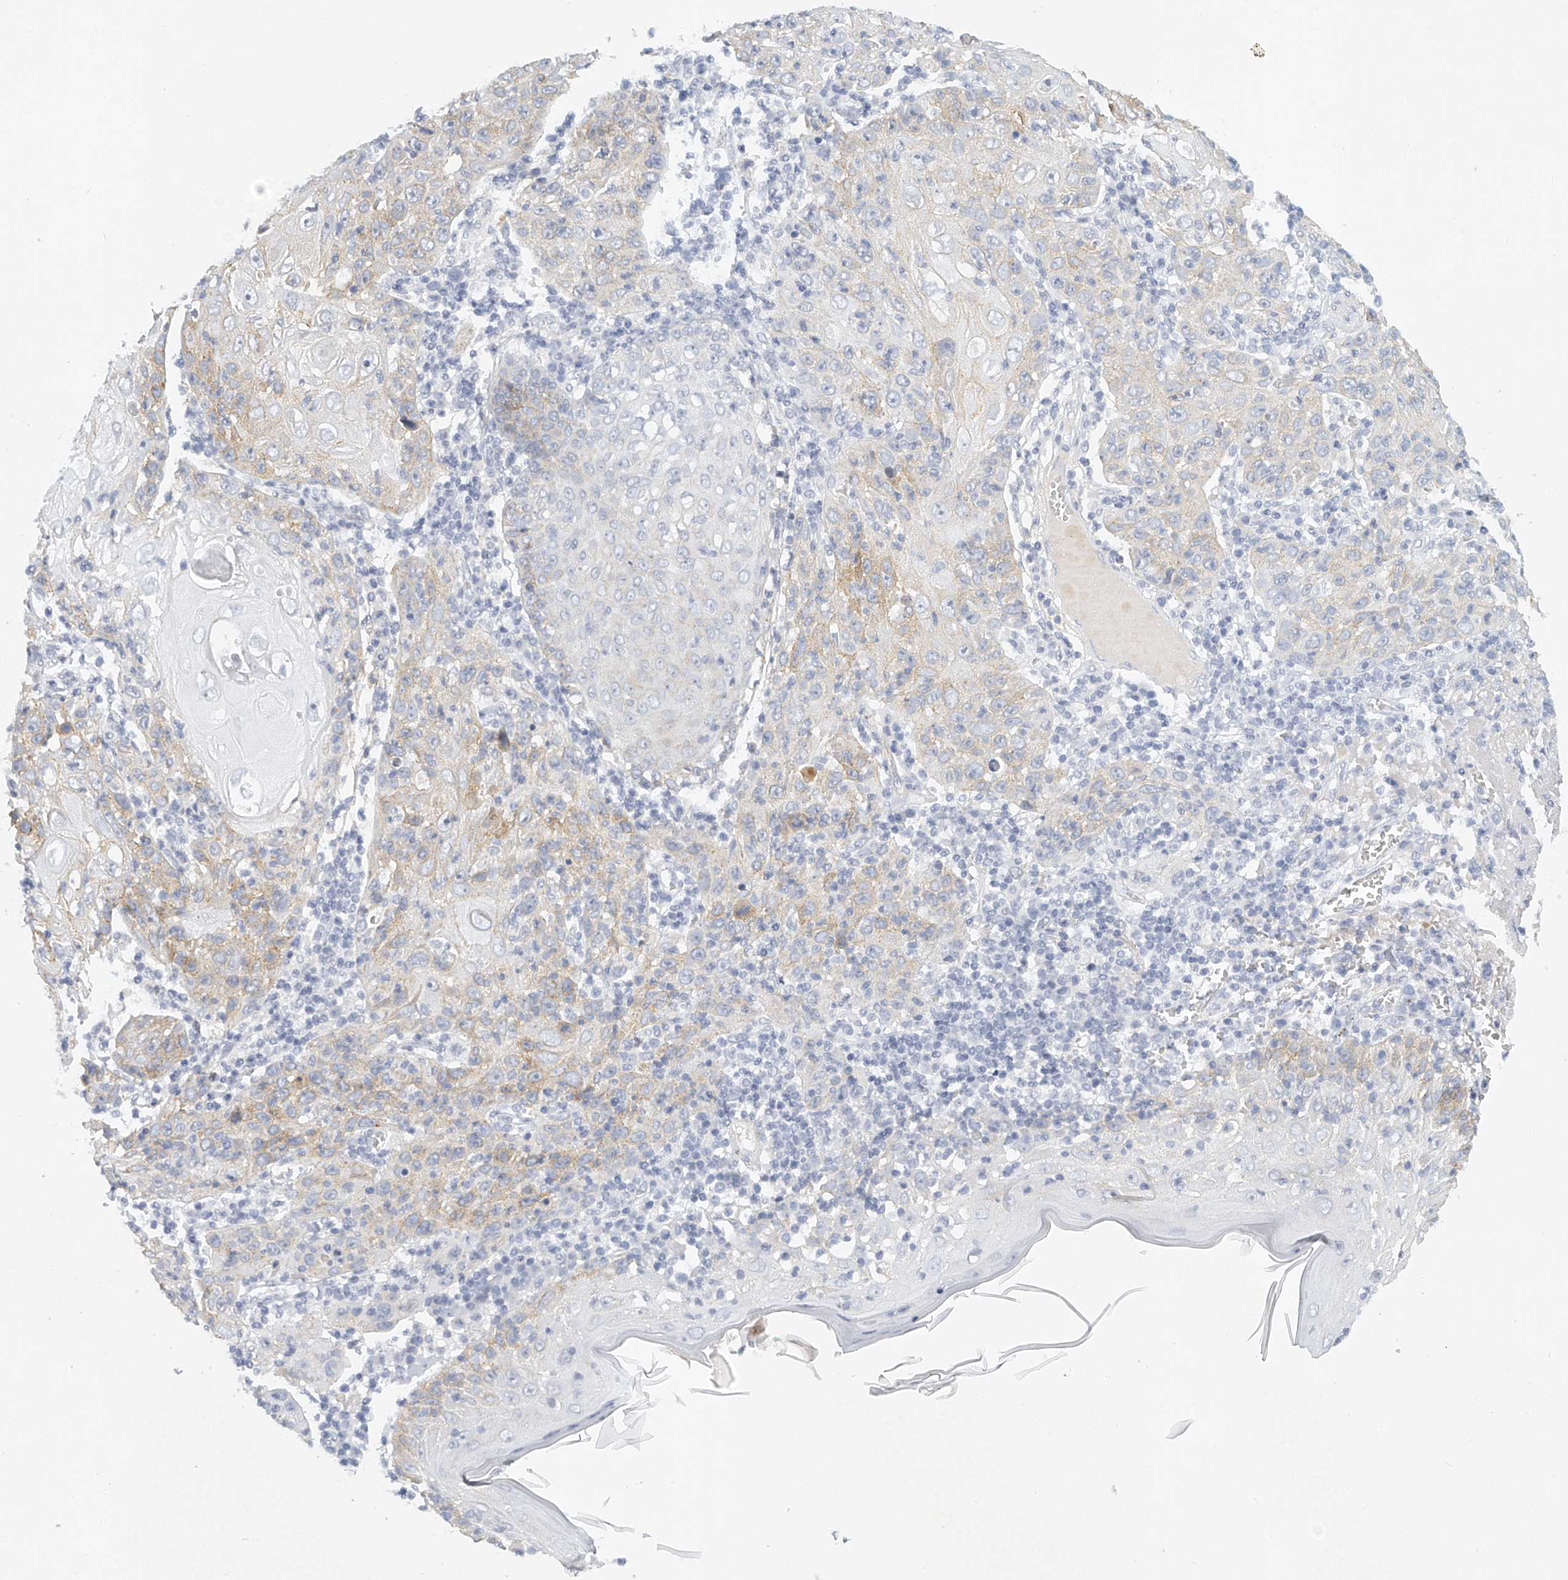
{"staining": {"intensity": "weak", "quantity": "<25%", "location": "cytoplasmic/membranous"}, "tissue": "skin cancer", "cell_type": "Tumor cells", "image_type": "cancer", "snomed": [{"axis": "morphology", "description": "Squamous cell carcinoma, NOS"}, {"axis": "topography", "description": "Skin"}], "caption": "An immunohistochemistry (IHC) micrograph of skin cancer (squamous cell carcinoma) is shown. There is no staining in tumor cells of skin cancer (squamous cell carcinoma).", "gene": "FAT2", "patient": {"sex": "female", "age": 88}}